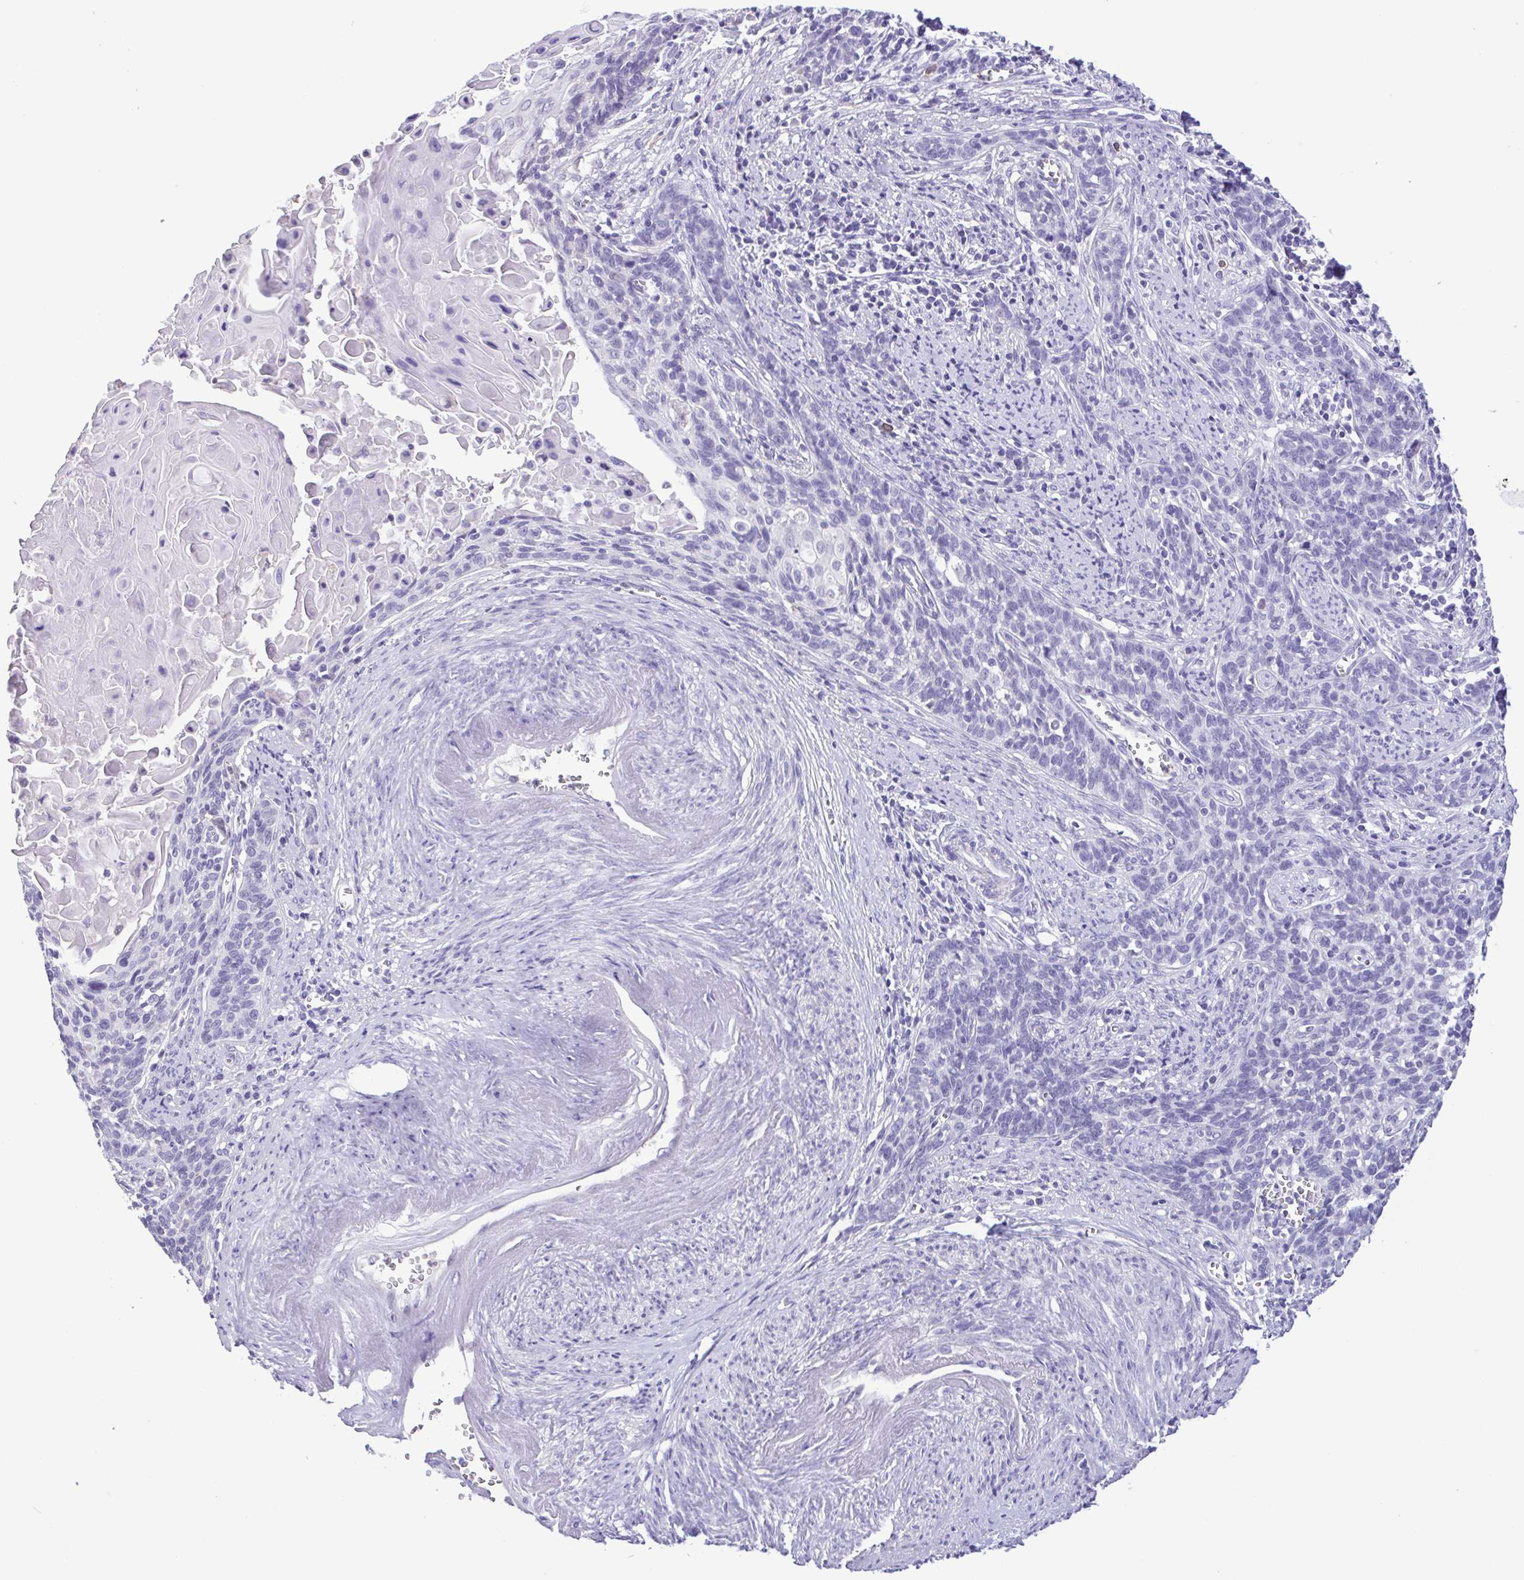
{"staining": {"intensity": "negative", "quantity": "none", "location": "none"}, "tissue": "cervical cancer", "cell_type": "Tumor cells", "image_type": "cancer", "snomed": [{"axis": "morphology", "description": "Squamous cell carcinoma, NOS"}, {"axis": "topography", "description": "Cervix"}], "caption": "Micrograph shows no protein positivity in tumor cells of cervical cancer tissue.", "gene": "CBY2", "patient": {"sex": "female", "age": 39}}